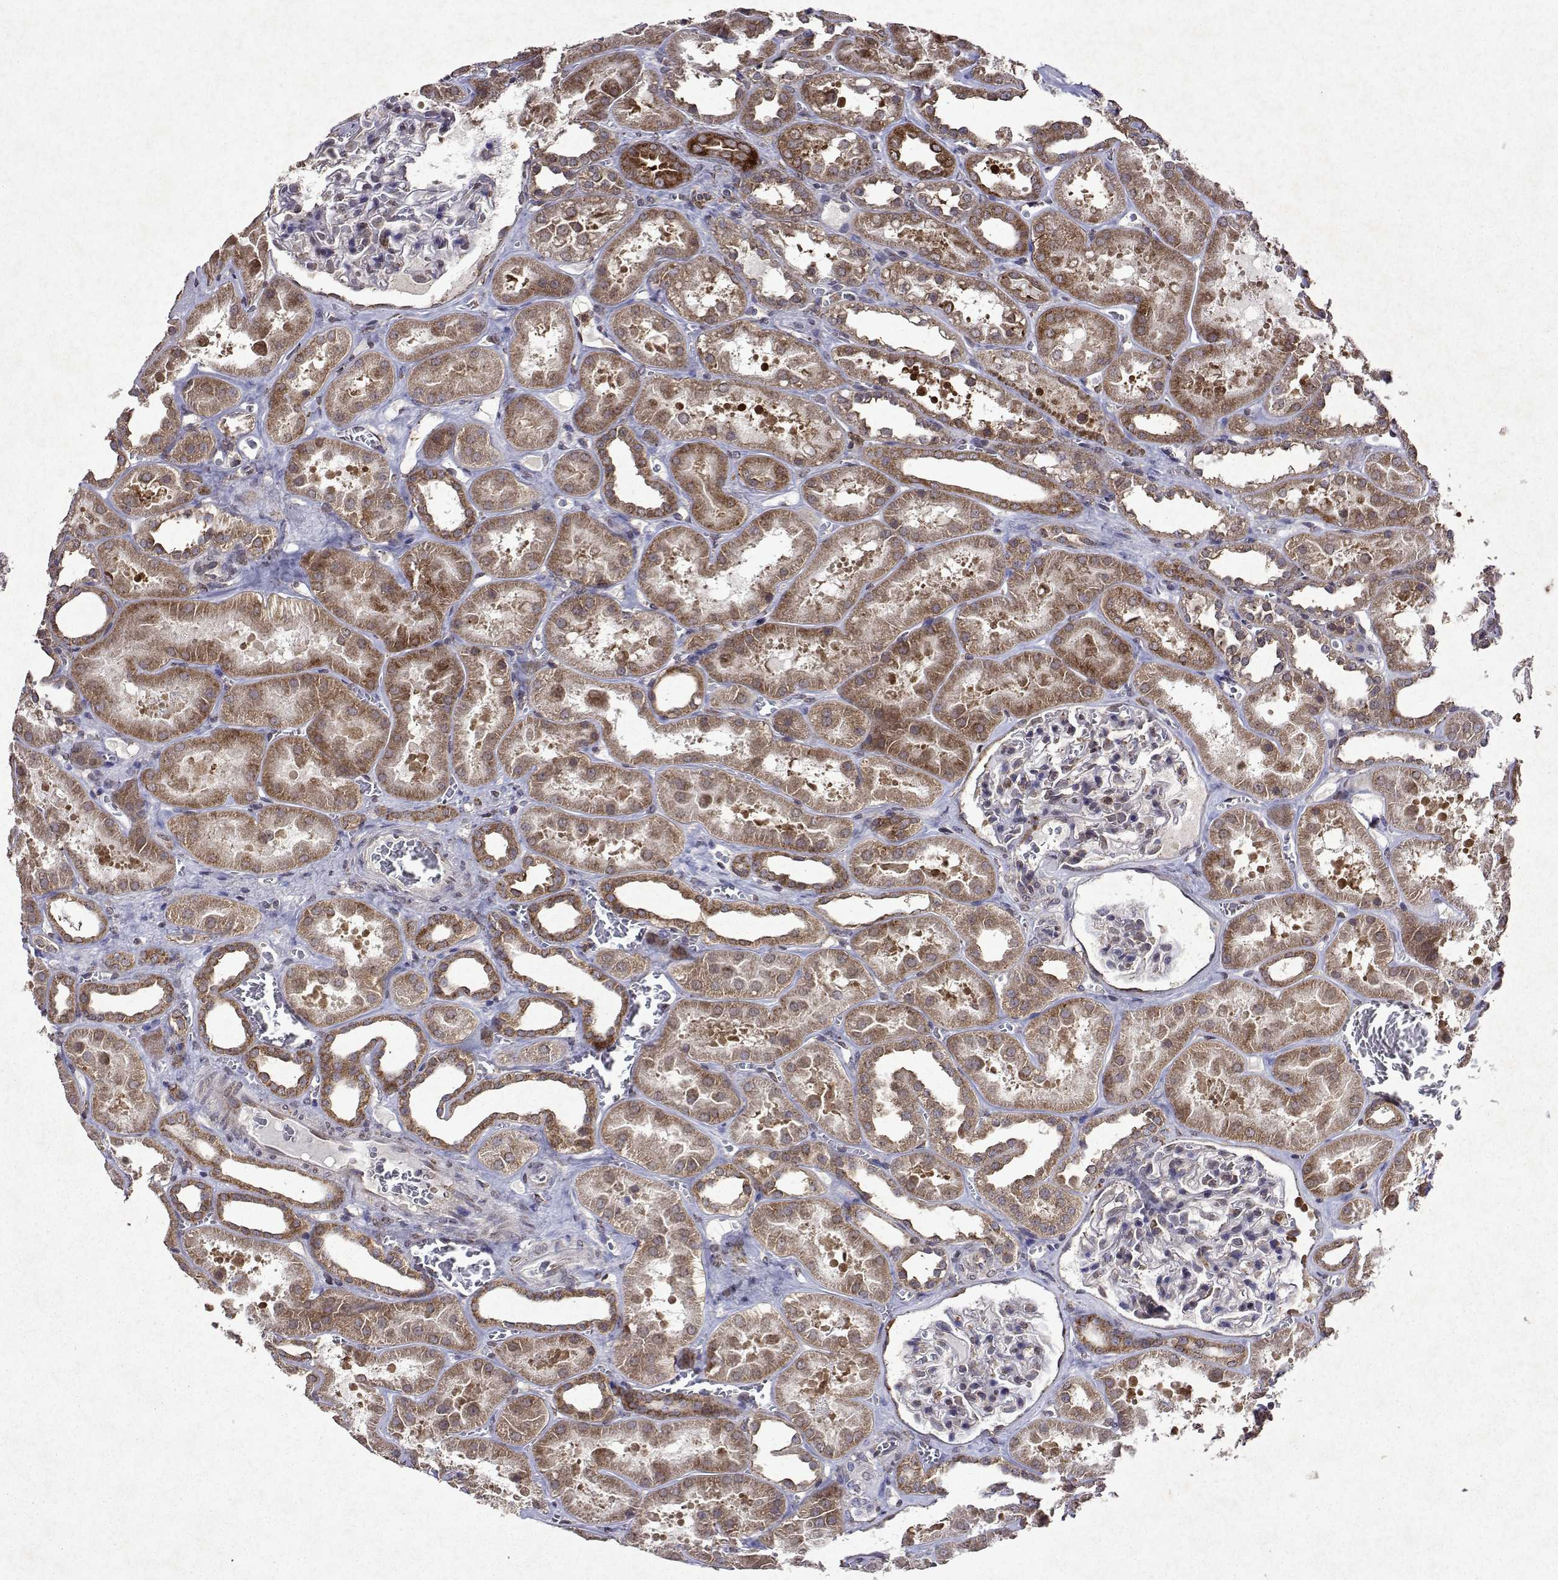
{"staining": {"intensity": "negative", "quantity": "none", "location": "none"}, "tissue": "kidney", "cell_type": "Cells in glomeruli", "image_type": "normal", "snomed": [{"axis": "morphology", "description": "Normal tissue, NOS"}, {"axis": "topography", "description": "Kidney"}], "caption": "Protein analysis of benign kidney reveals no significant expression in cells in glomeruli. (Brightfield microscopy of DAB immunohistochemistry at high magnification).", "gene": "TARBP2", "patient": {"sex": "female", "age": 41}}